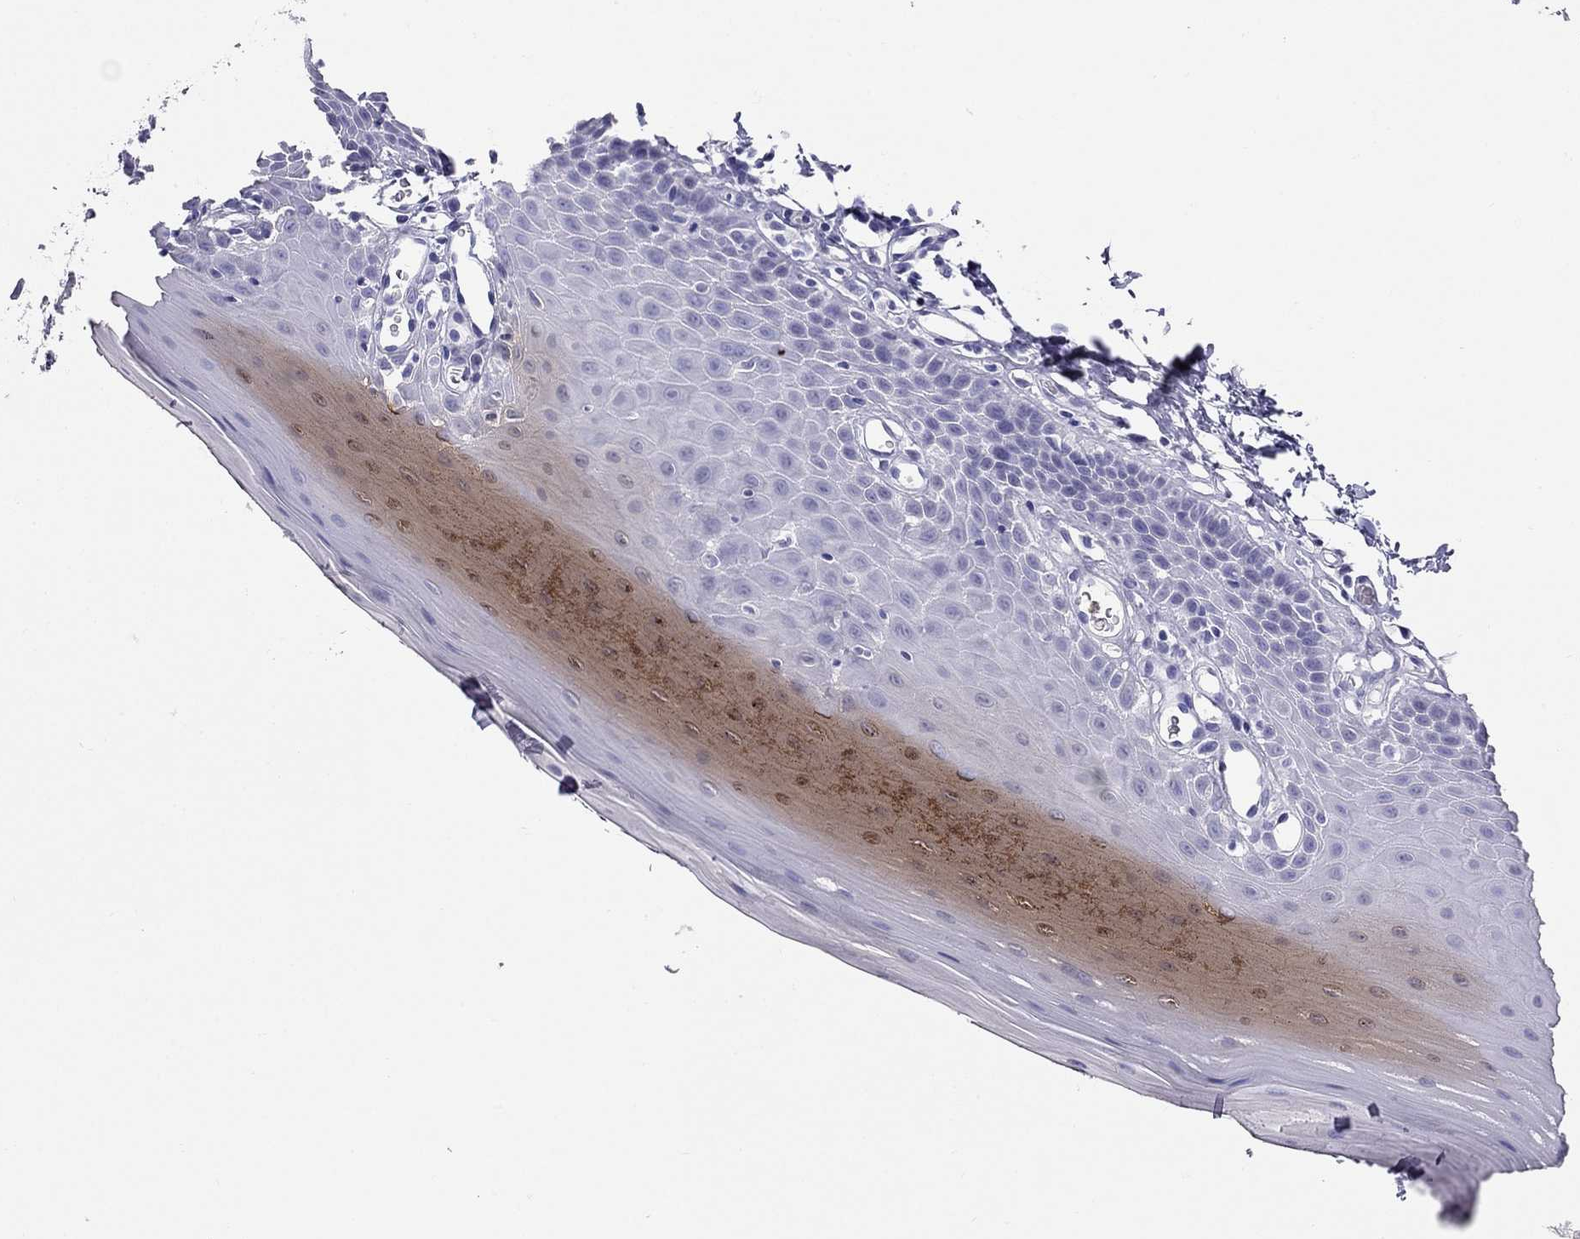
{"staining": {"intensity": "negative", "quantity": "none", "location": "none"}, "tissue": "oral mucosa", "cell_type": "Squamous epithelial cells", "image_type": "normal", "snomed": [{"axis": "morphology", "description": "Normal tissue, NOS"}, {"axis": "topography", "description": "Oral tissue"}], "caption": "This is a histopathology image of immunohistochemistry (IHC) staining of benign oral mucosa, which shows no positivity in squamous epithelial cells.", "gene": "PPP1R36", "patient": {"sex": "male", "age": 81}}